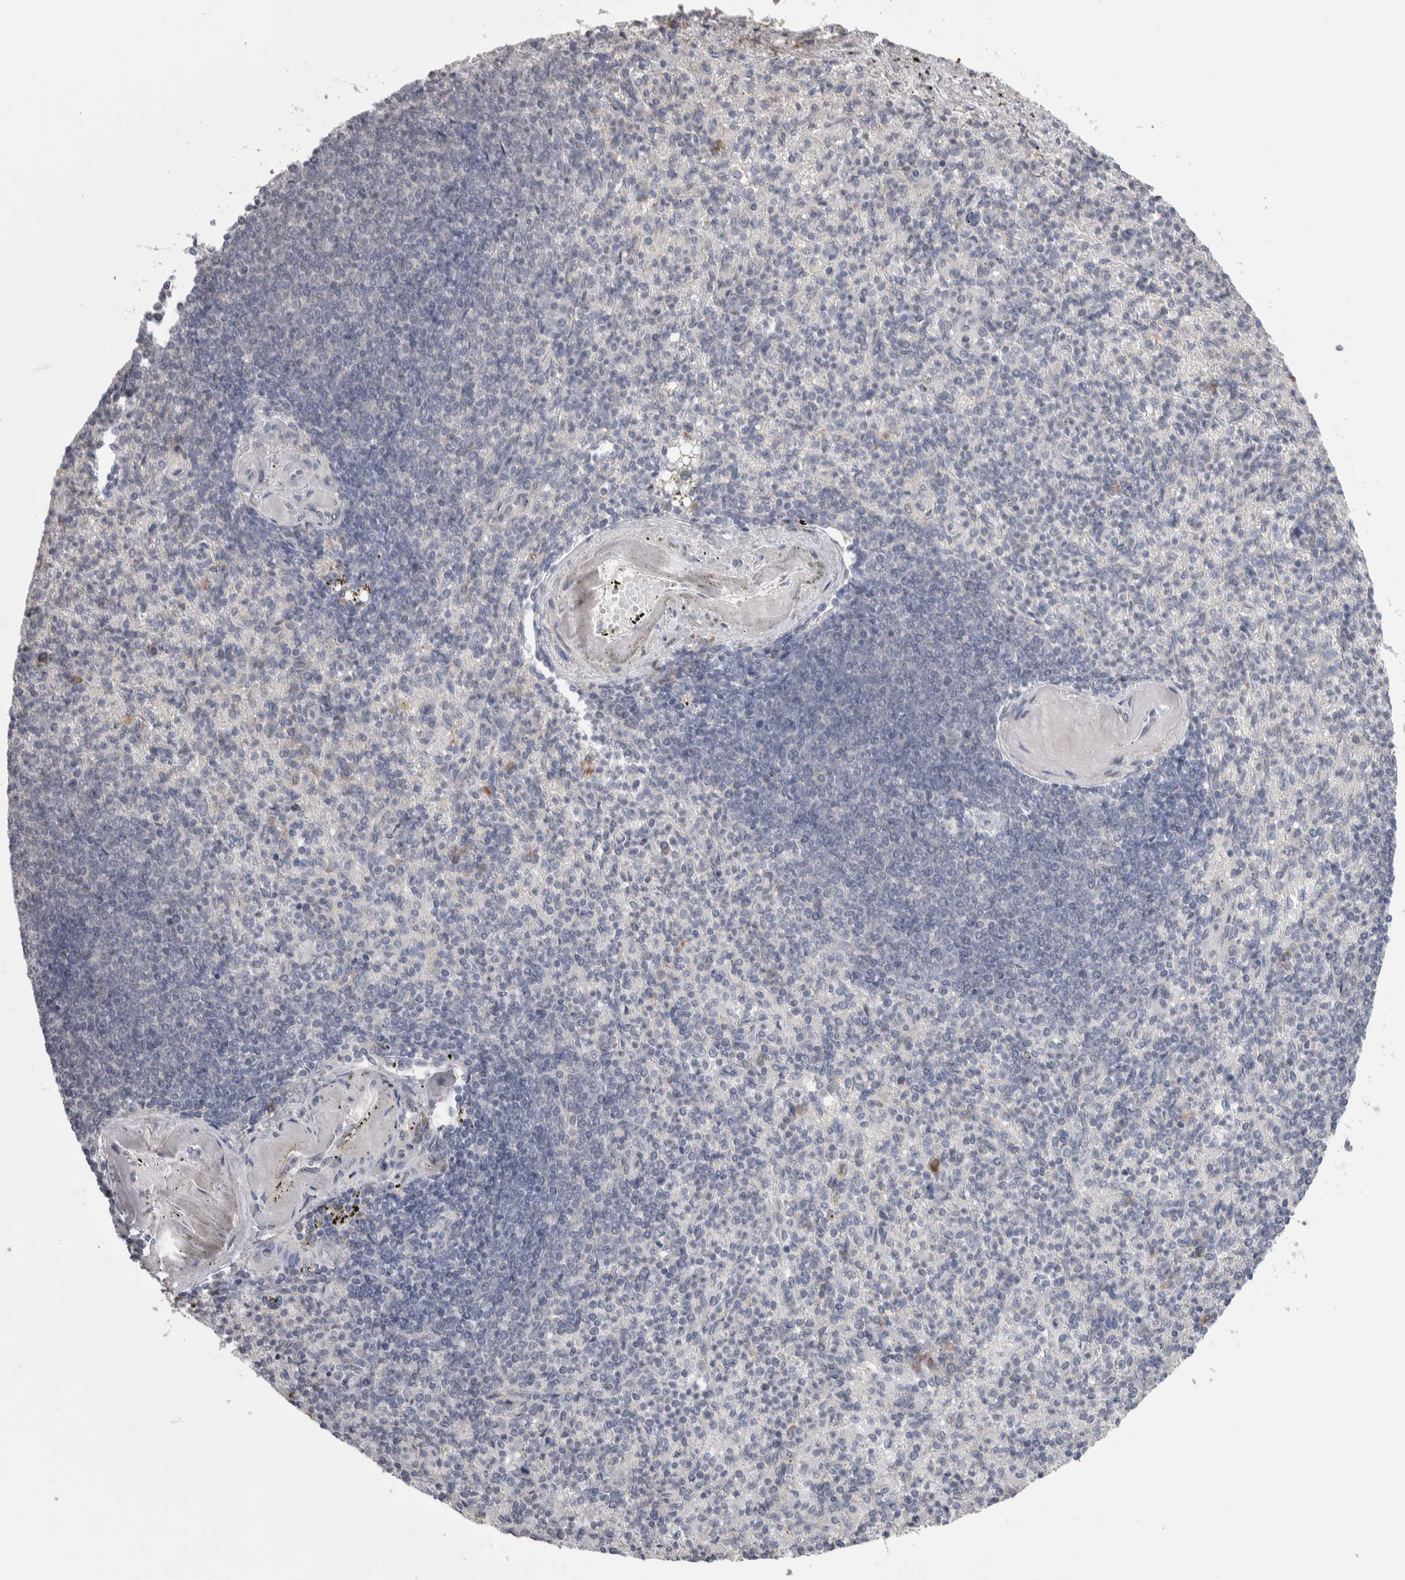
{"staining": {"intensity": "negative", "quantity": "none", "location": "none"}, "tissue": "spleen", "cell_type": "Cells in red pulp", "image_type": "normal", "snomed": [{"axis": "morphology", "description": "Normal tissue, NOS"}, {"axis": "topography", "description": "Spleen"}], "caption": "Micrograph shows no significant protein positivity in cells in red pulp of benign spleen. (Stains: DAB immunohistochemistry (IHC) with hematoxylin counter stain, Microscopy: brightfield microscopy at high magnification).", "gene": "CUL2", "patient": {"sex": "female", "age": 74}}